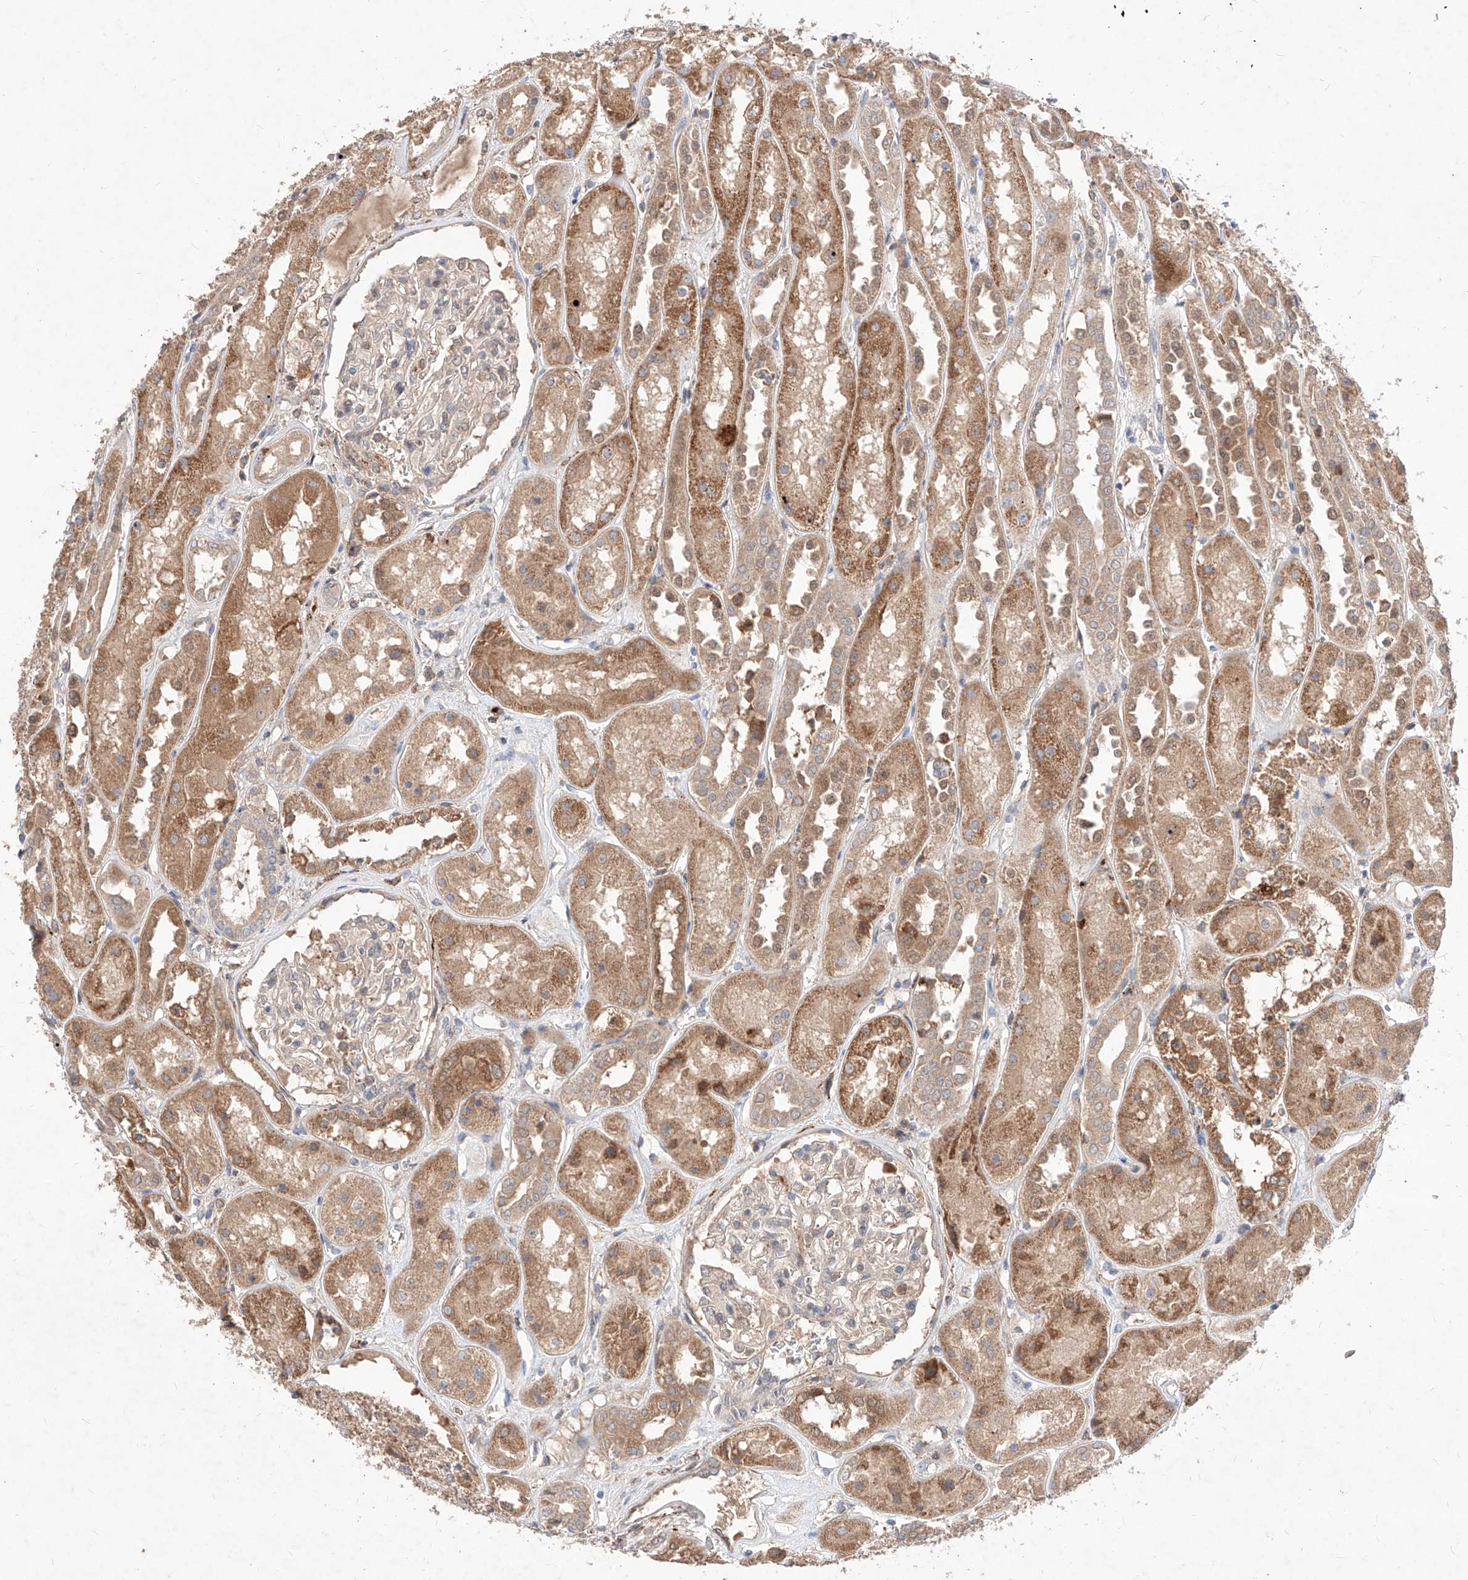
{"staining": {"intensity": "weak", "quantity": "25%-75%", "location": "cytoplasmic/membranous"}, "tissue": "kidney", "cell_type": "Cells in glomeruli", "image_type": "normal", "snomed": [{"axis": "morphology", "description": "Normal tissue, NOS"}, {"axis": "topography", "description": "Kidney"}], "caption": "A brown stain shows weak cytoplasmic/membranous staining of a protein in cells in glomeruli of benign kidney. Ihc stains the protein of interest in brown and the nuclei are stained blue.", "gene": "TSNAX", "patient": {"sex": "male", "age": 70}}